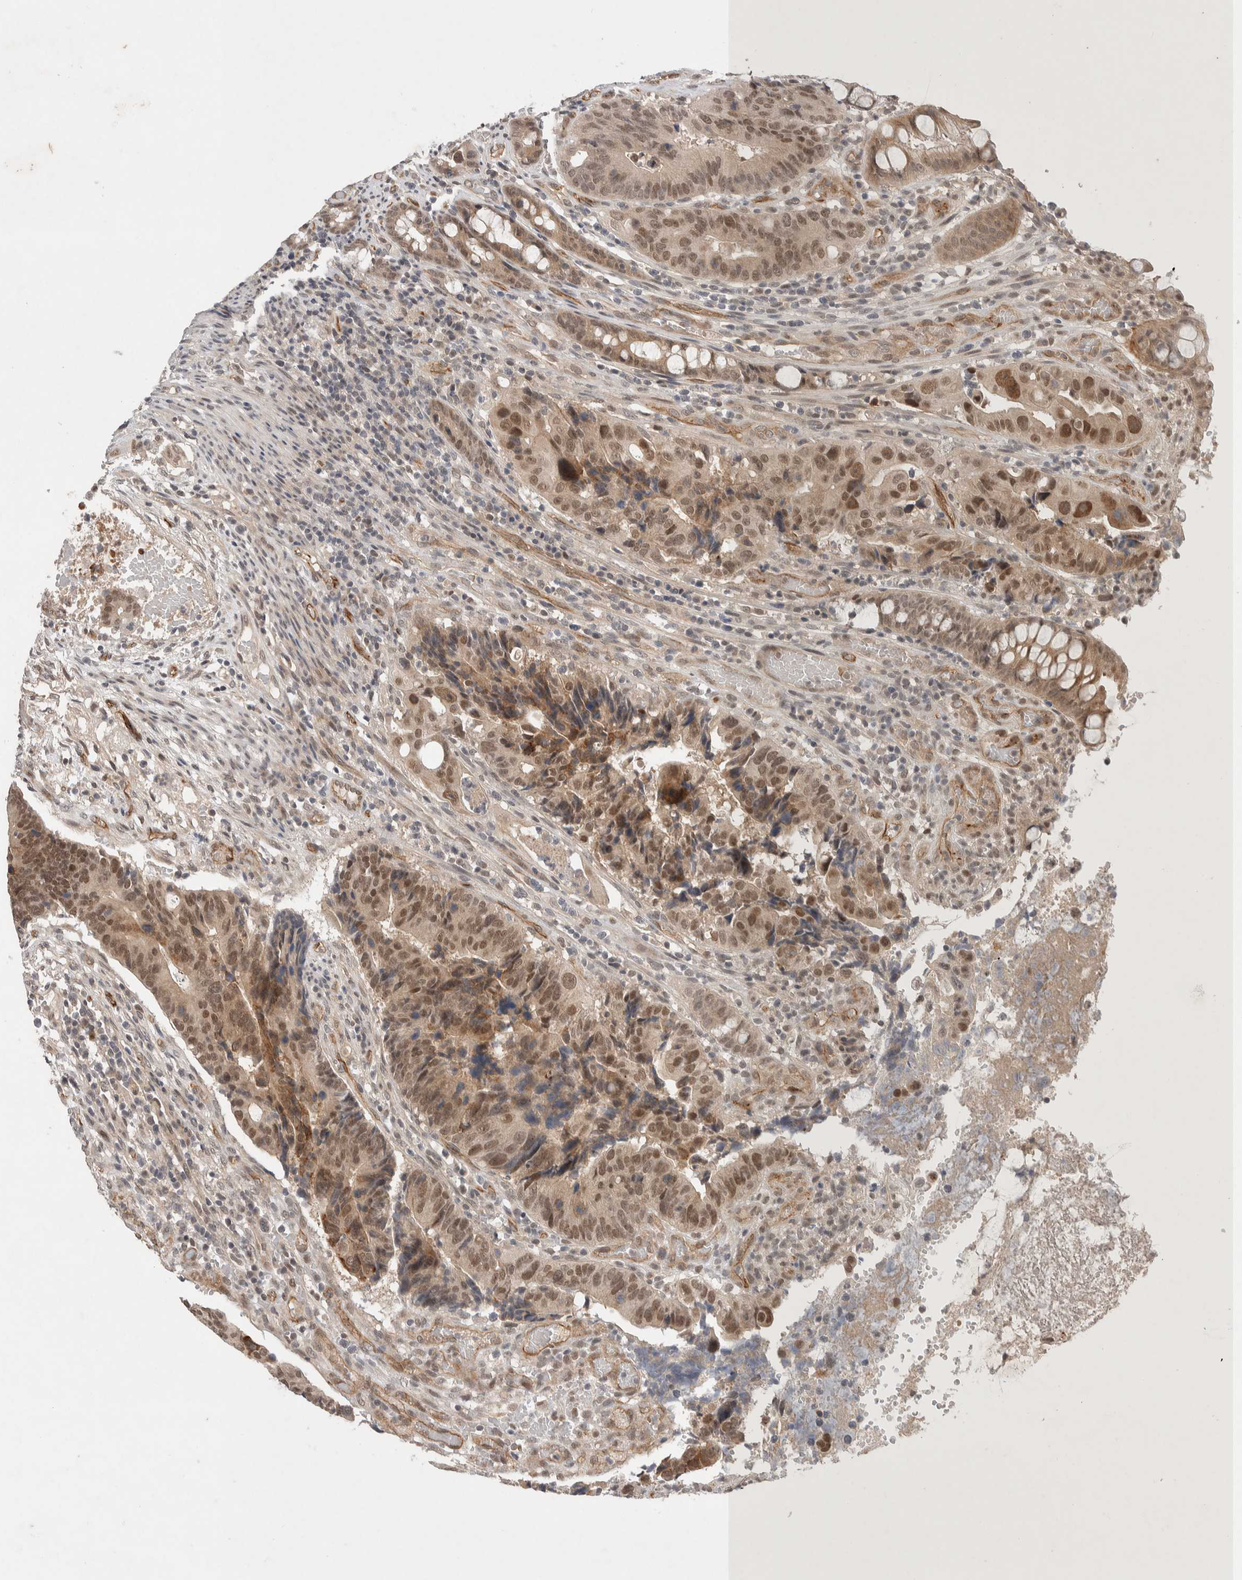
{"staining": {"intensity": "moderate", "quantity": "25%-75%", "location": "cytoplasmic/membranous,nuclear"}, "tissue": "colorectal cancer", "cell_type": "Tumor cells", "image_type": "cancer", "snomed": [{"axis": "morphology", "description": "Adenocarcinoma, NOS"}, {"axis": "topography", "description": "Colon"}], "caption": "A micrograph of human adenocarcinoma (colorectal) stained for a protein exhibits moderate cytoplasmic/membranous and nuclear brown staining in tumor cells.", "gene": "ZNF704", "patient": {"sex": "female", "age": 57}}